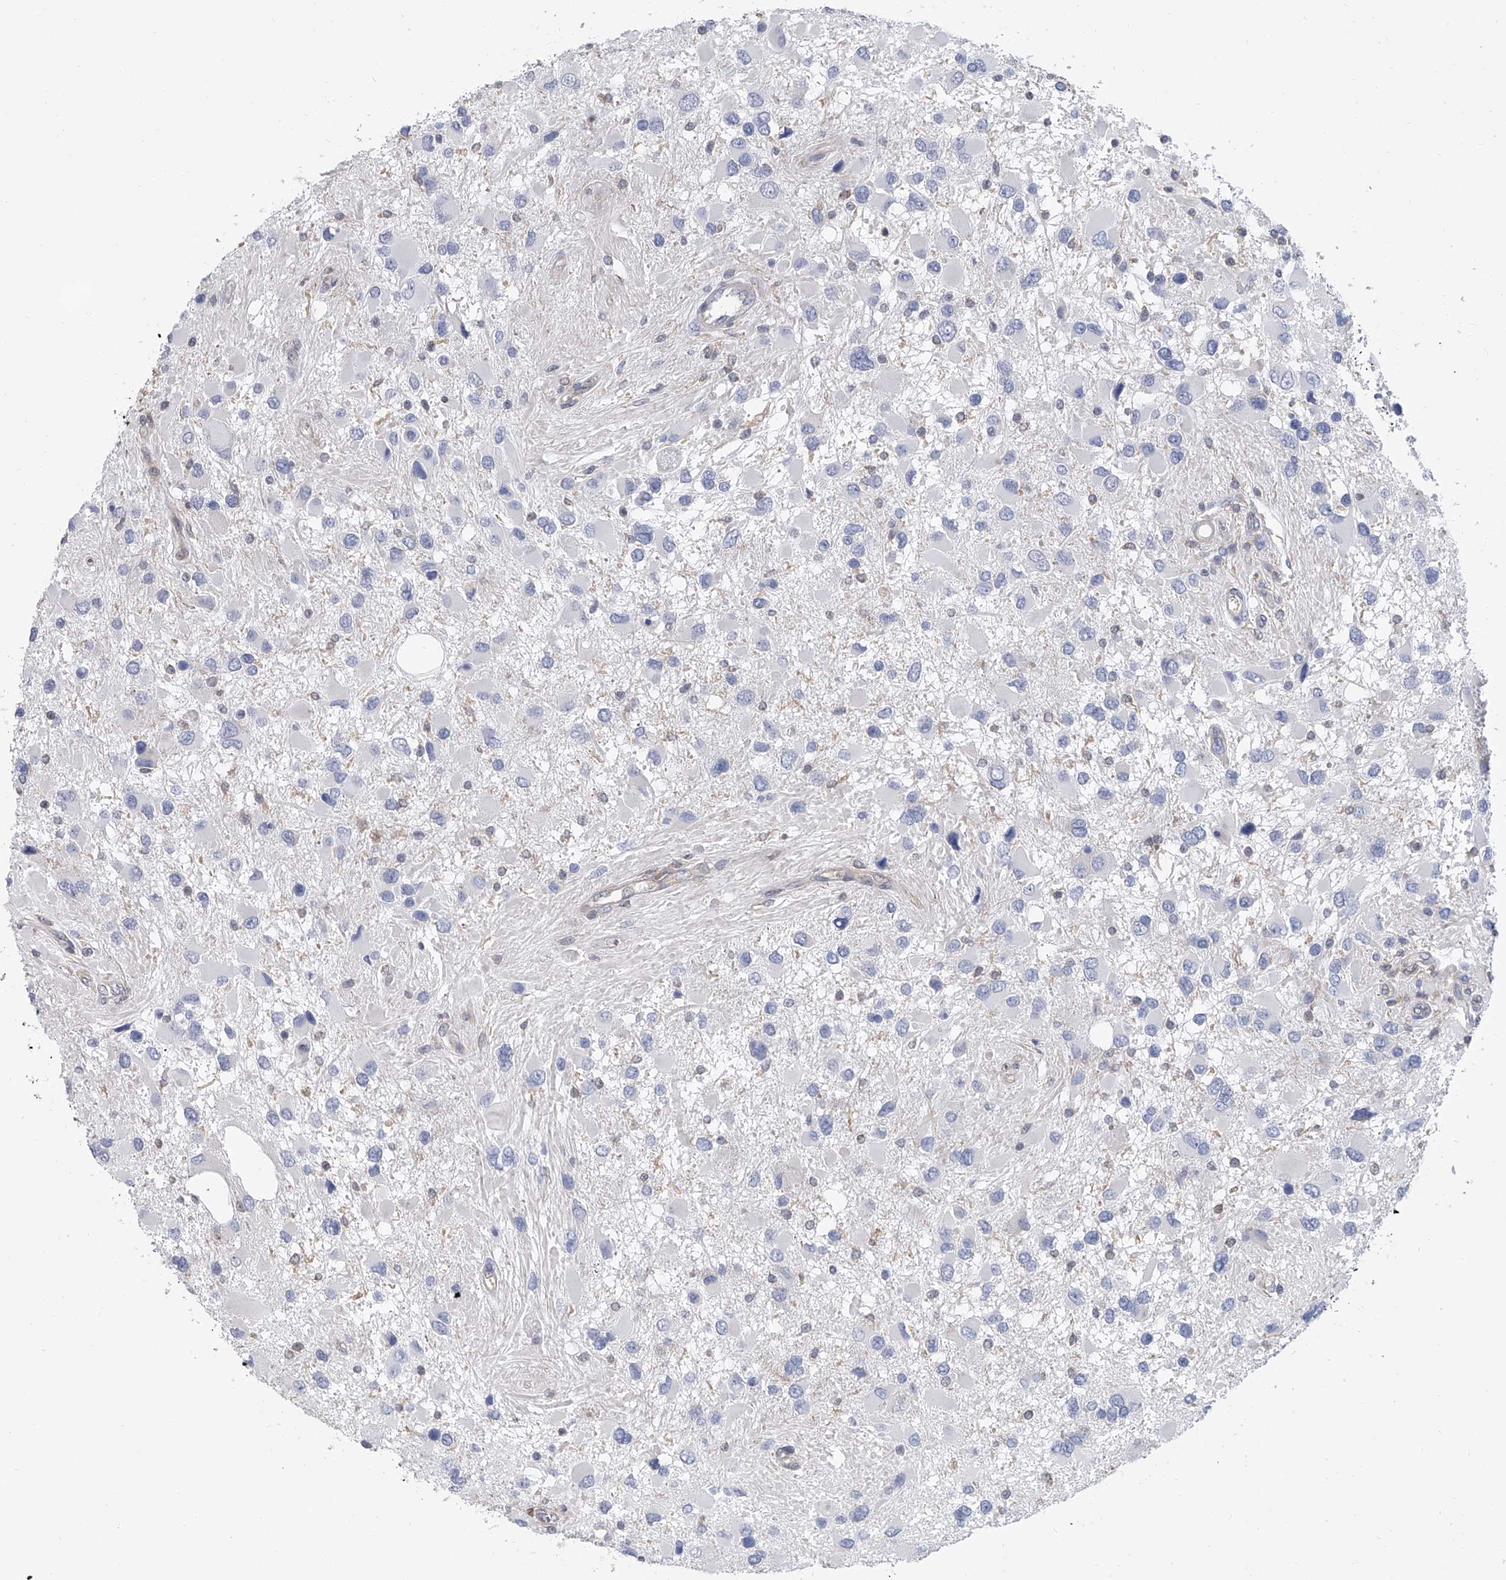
{"staining": {"intensity": "negative", "quantity": "none", "location": "none"}, "tissue": "glioma", "cell_type": "Tumor cells", "image_type": "cancer", "snomed": [{"axis": "morphology", "description": "Glioma, malignant, High grade"}, {"axis": "topography", "description": "Brain"}], "caption": "This micrograph is of glioma stained with IHC to label a protein in brown with the nuclei are counter-stained blue. There is no staining in tumor cells. (Brightfield microscopy of DAB immunohistochemistry (IHC) at high magnification).", "gene": "SERPINB9", "patient": {"sex": "male", "age": 53}}